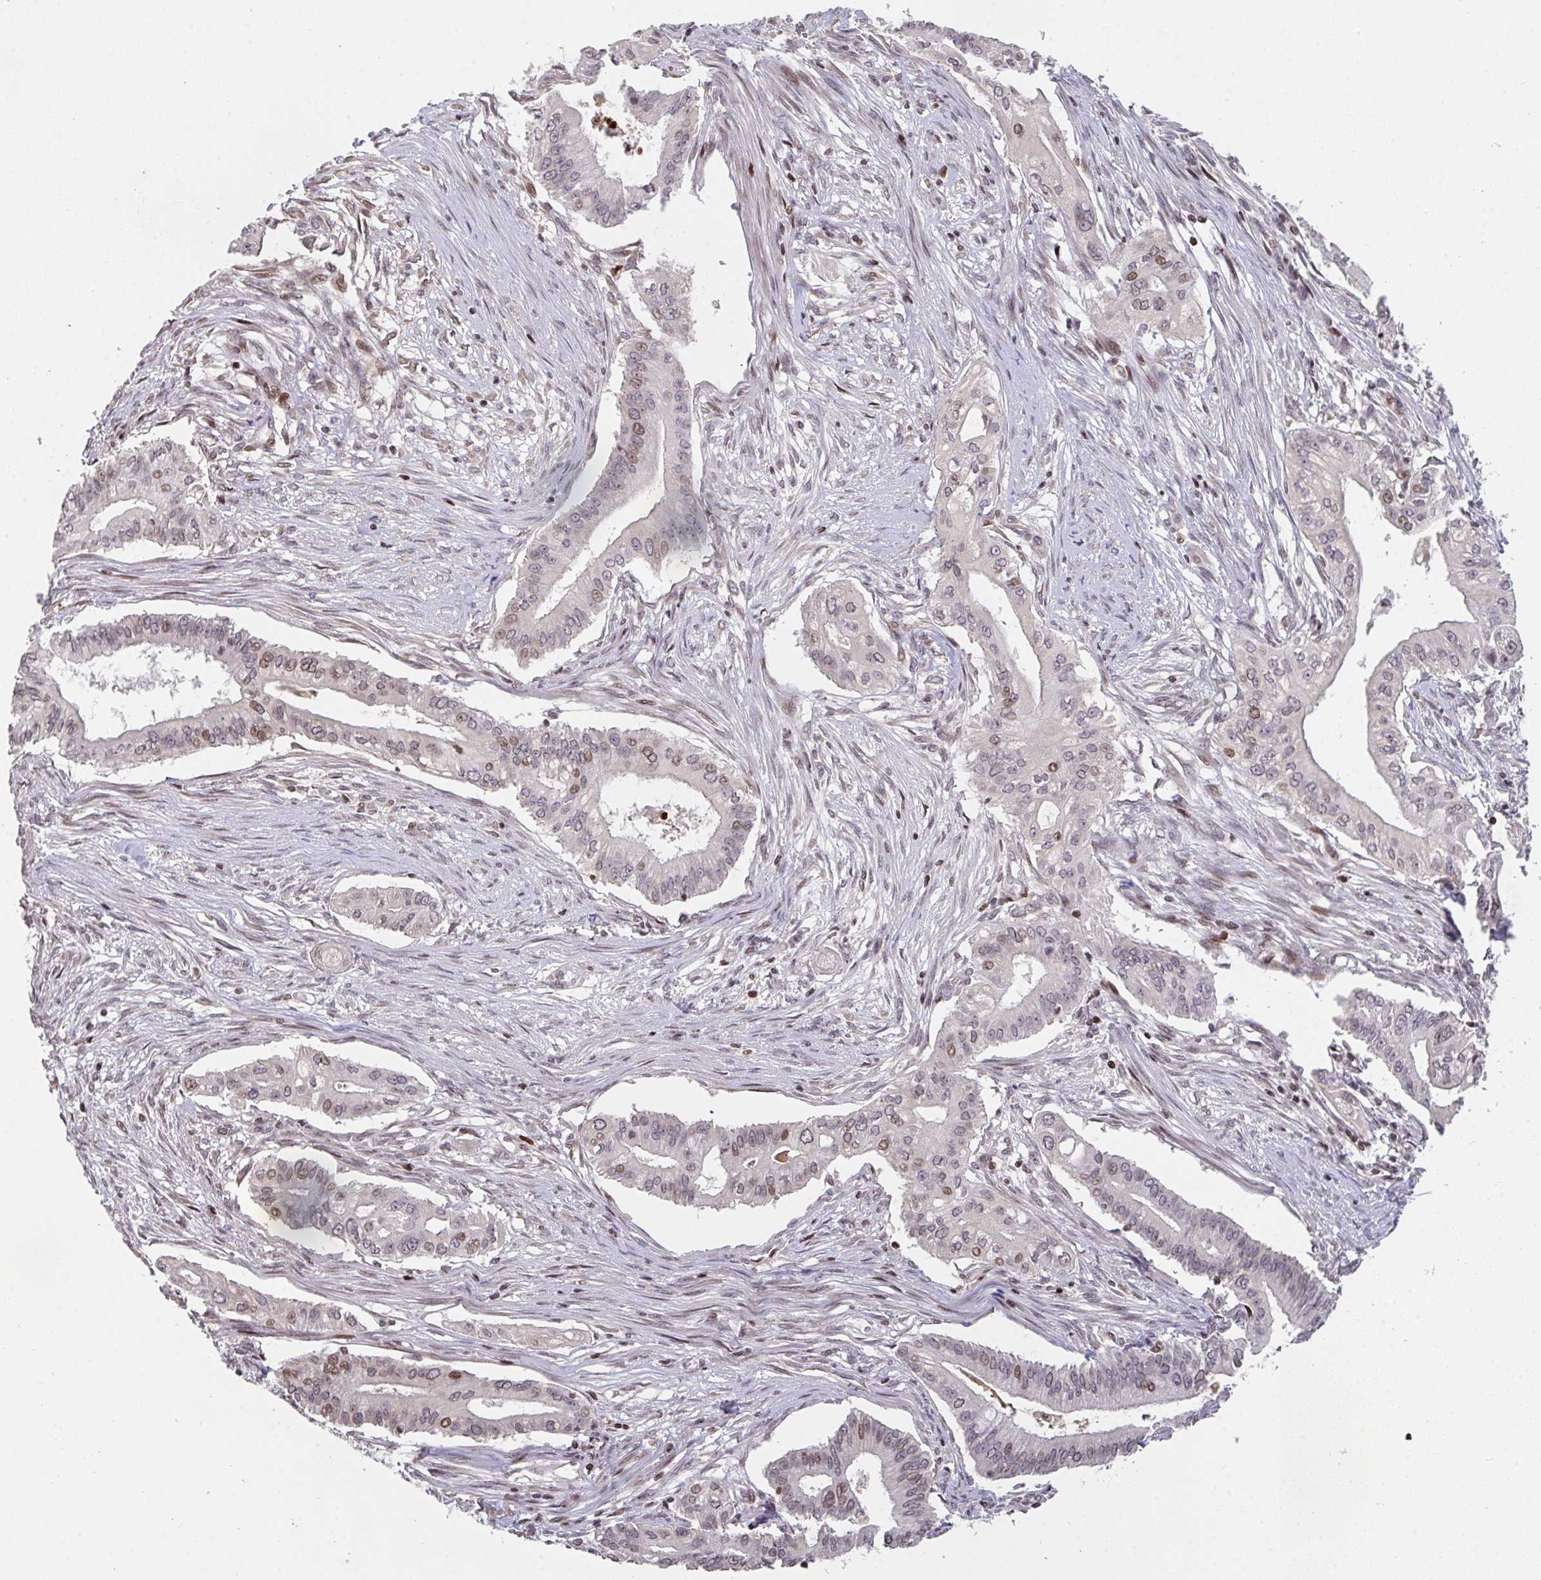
{"staining": {"intensity": "moderate", "quantity": "25%-75%", "location": "nuclear"}, "tissue": "pancreatic cancer", "cell_type": "Tumor cells", "image_type": "cancer", "snomed": [{"axis": "morphology", "description": "Adenocarcinoma, NOS"}, {"axis": "topography", "description": "Pancreas"}], "caption": "Moderate nuclear staining is present in approximately 25%-75% of tumor cells in pancreatic cancer (adenocarcinoma). Using DAB (3,3'-diaminobenzidine) (brown) and hematoxylin (blue) stains, captured at high magnification using brightfield microscopy.", "gene": "PCDHB8", "patient": {"sex": "female", "age": 68}}